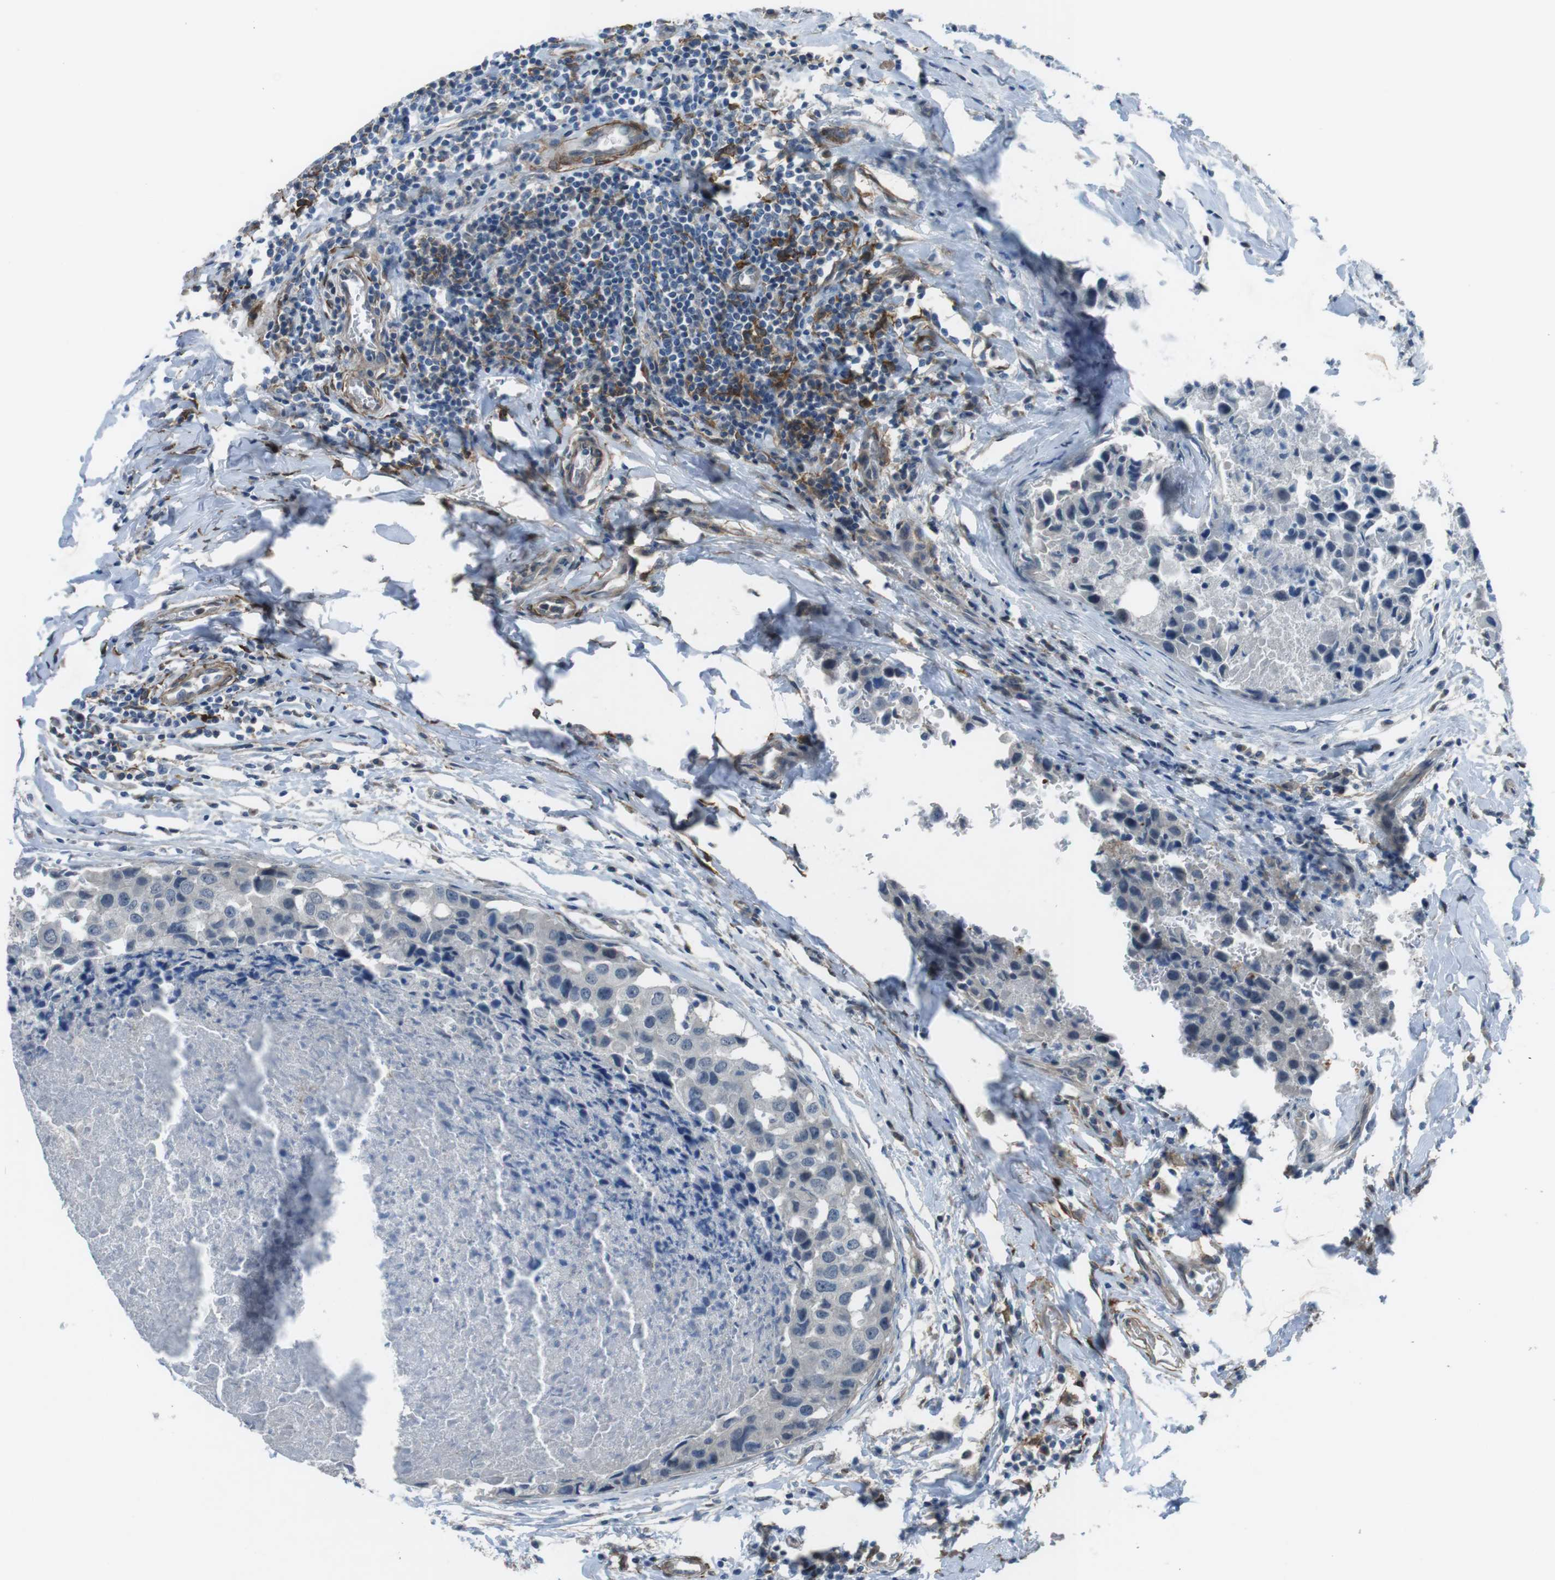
{"staining": {"intensity": "negative", "quantity": "none", "location": "none"}, "tissue": "breast cancer", "cell_type": "Tumor cells", "image_type": "cancer", "snomed": [{"axis": "morphology", "description": "Duct carcinoma"}, {"axis": "topography", "description": "Breast"}], "caption": "IHC image of human breast infiltrating ductal carcinoma stained for a protein (brown), which shows no staining in tumor cells.", "gene": "ANK2", "patient": {"sex": "female", "age": 27}}